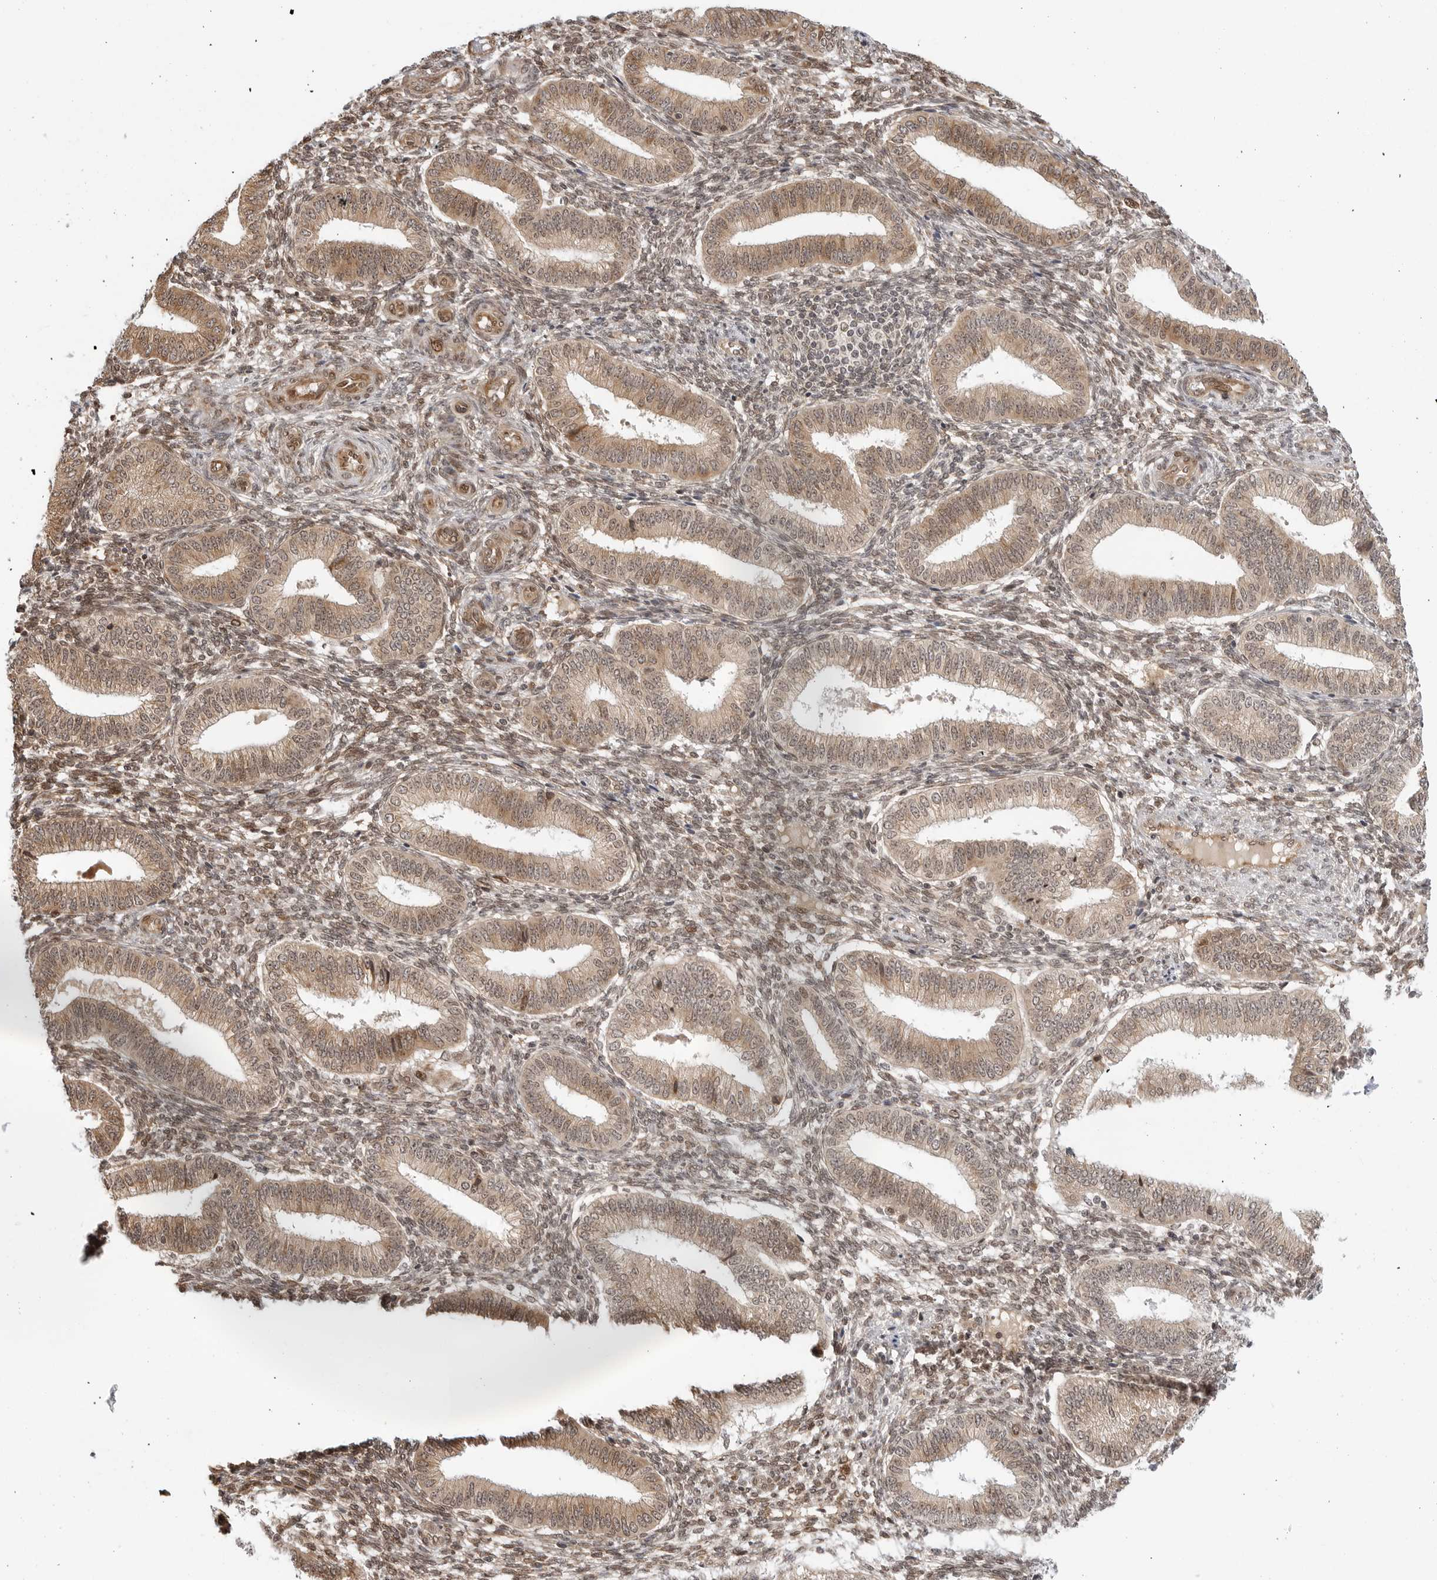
{"staining": {"intensity": "weak", "quantity": "25%-75%", "location": "nuclear"}, "tissue": "endometrium", "cell_type": "Cells in endometrial stroma", "image_type": "normal", "snomed": [{"axis": "morphology", "description": "Normal tissue, NOS"}, {"axis": "topography", "description": "Endometrium"}], "caption": "About 25%-75% of cells in endometrial stroma in unremarkable human endometrium demonstrate weak nuclear protein expression as visualized by brown immunohistochemical staining.", "gene": "TIPRL", "patient": {"sex": "female", "age": 39}}